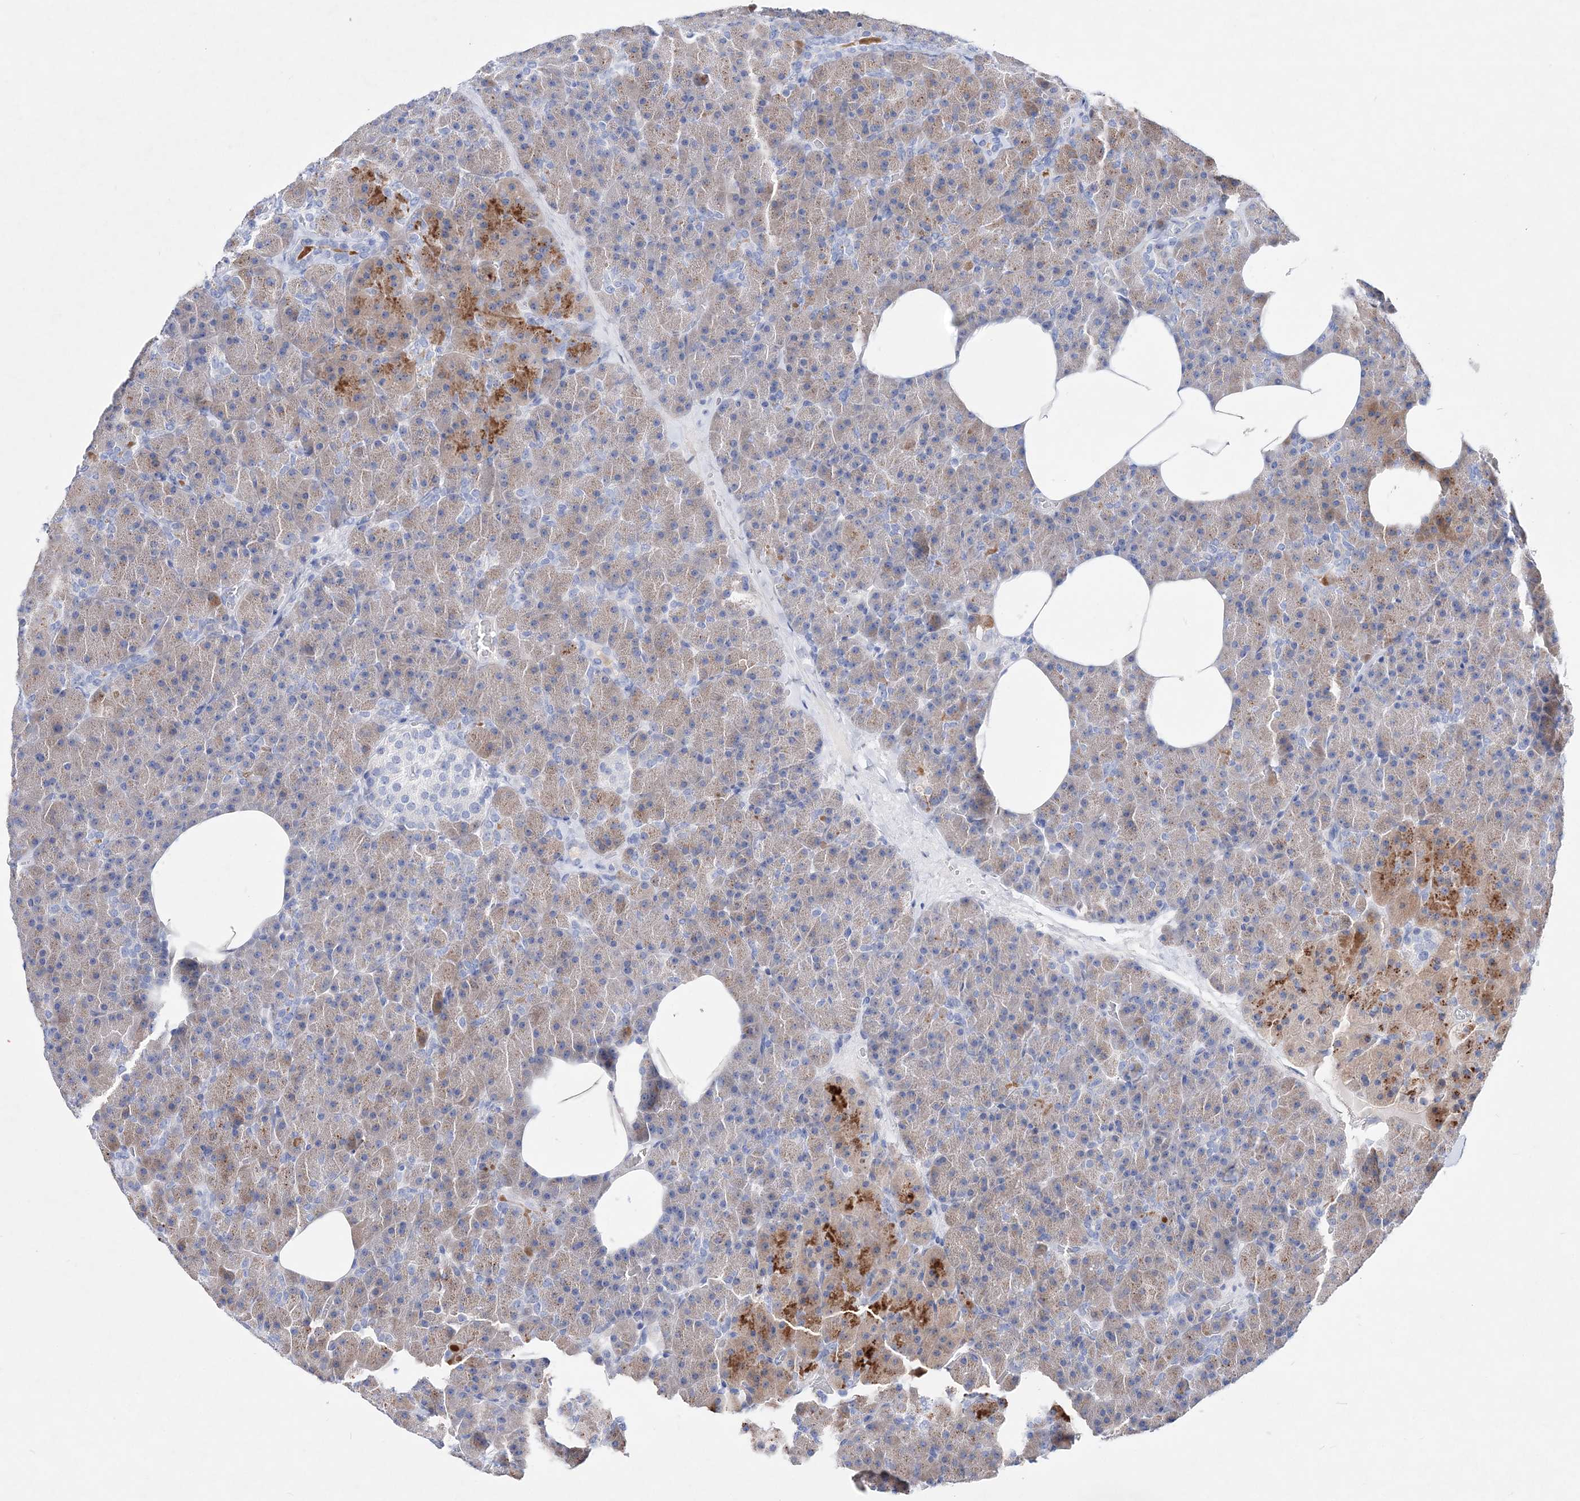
{"staining": {"intensity": "moderate", "quantity": "25%-75%", "location": "cytoplasmic/membranous"}, "tissue": "pancreas", "cell_type": "Exocrine glandular cells", "image_type": "normal", "snomed": [{"axis": "morphology", "description": "Normal tissue, NOS"}, {"axis": "morphology", "description": "Carcinoid, malignant, NOS"}, {"axis": "topography", "description": "Pancreas"}], "caption": "Immunohistochemistry (DAB) staining of normal pancreas shows moderate cytoplasmic/membranous protein positivity in approximately 25%-75% of exocrine glandular cells. (DAB IHC, brown staining for protein, blue staining for nuclei).", "gene": "SPINK7", "patient": {"sex": "female", "age": 35}}